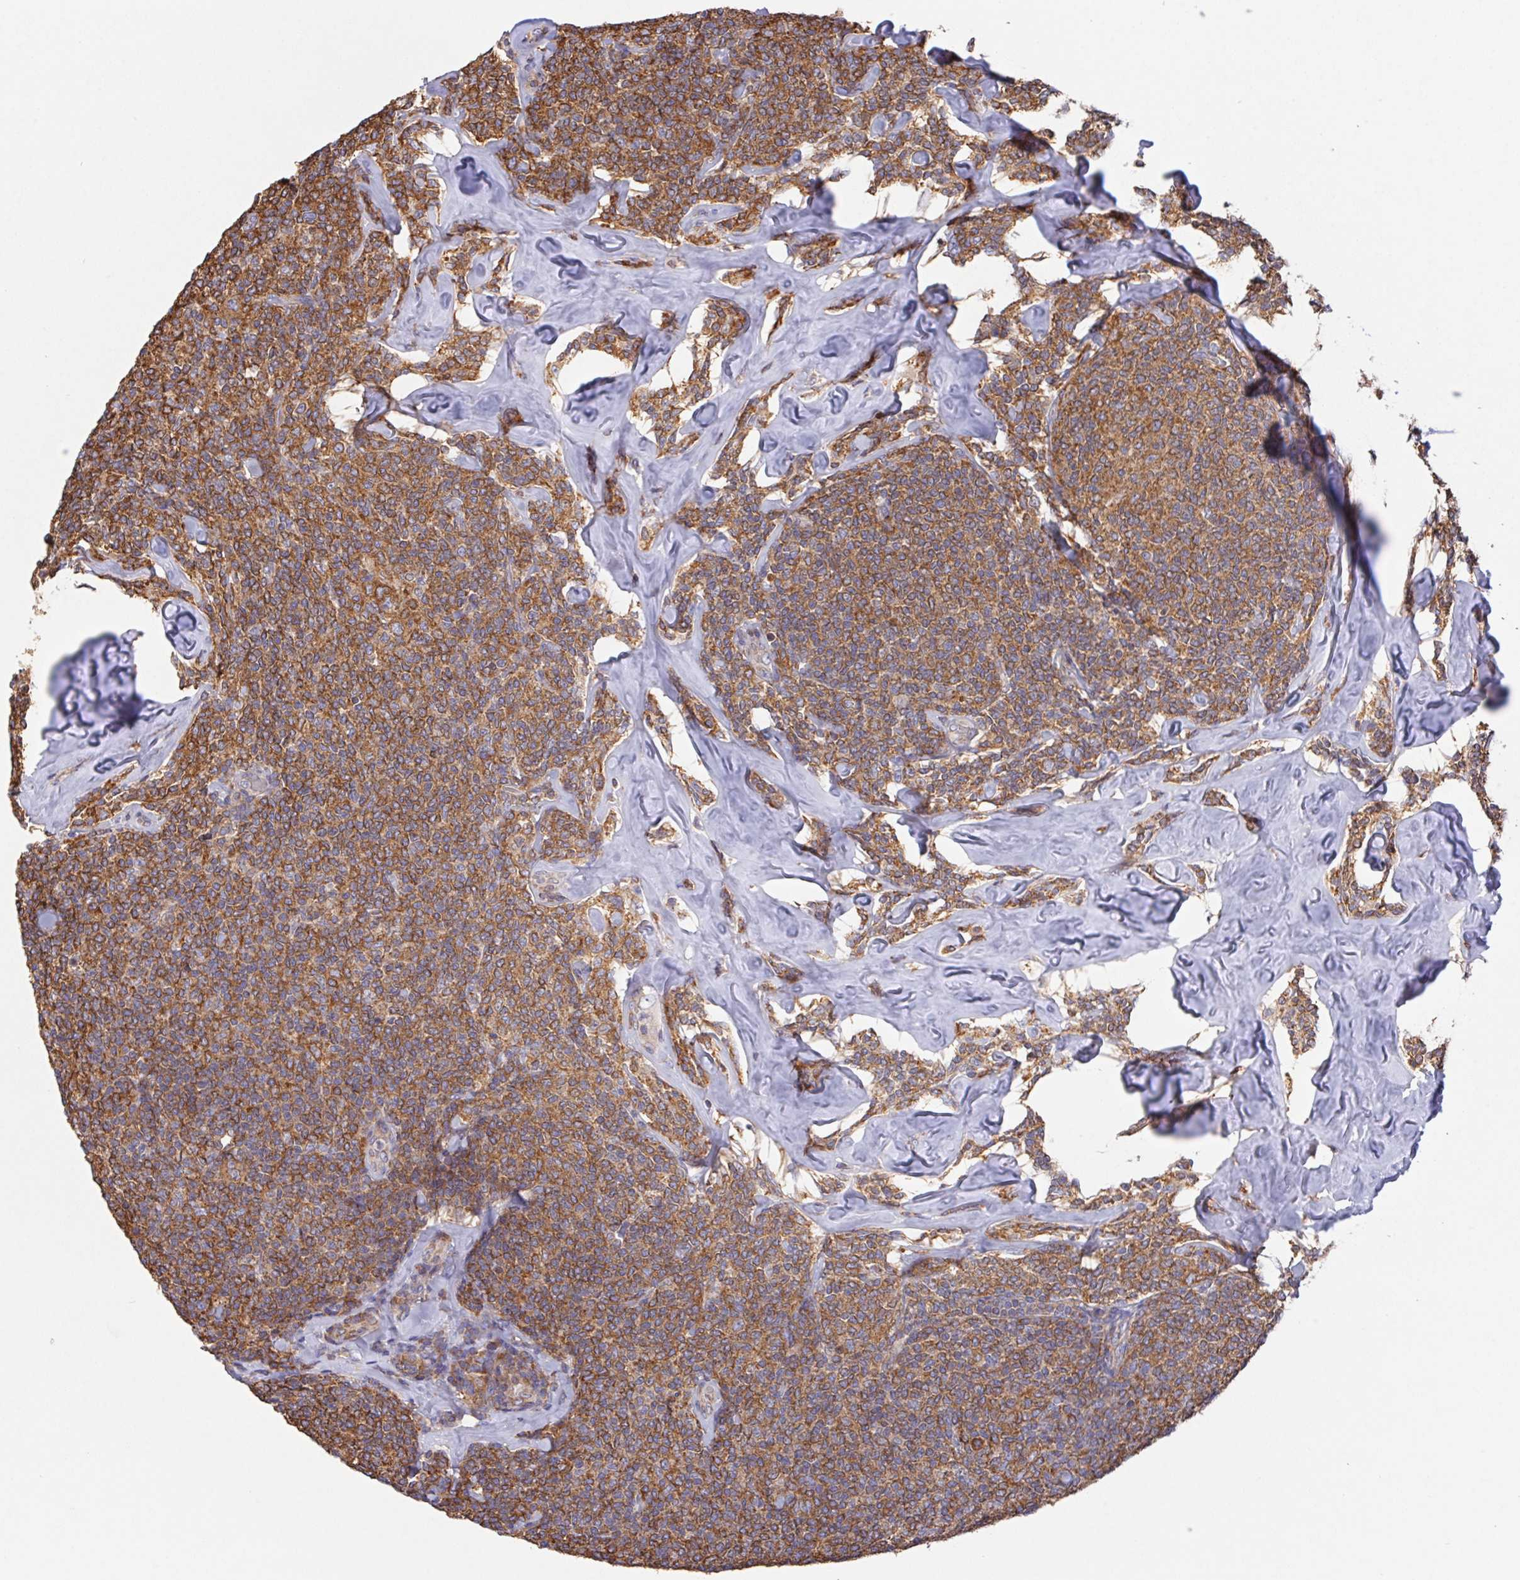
{"staining": {"intensity": "strong", "quantity": ">75%", "location": "cytoplasmic/membranous"}, "tissue": "lymphoma", "cell_type": "Tumor cells", "image_type": "cancer", "snomed": [{"axis": "morphology", "description": "Malignant lymphoma, non-Hodgkin's type, Low grade"}, {"axis": "topography", "description": "Lymph node"}], "caption": "A high amount of strong cytoplasmic/membranous staining is present in about >75% of tumor cells in lymphoma tissue. (Brightfield microscopy of DAB IHC at high magnification).", "gene": "FAM241A", "patient": {"sex": "female", "age": 56}}